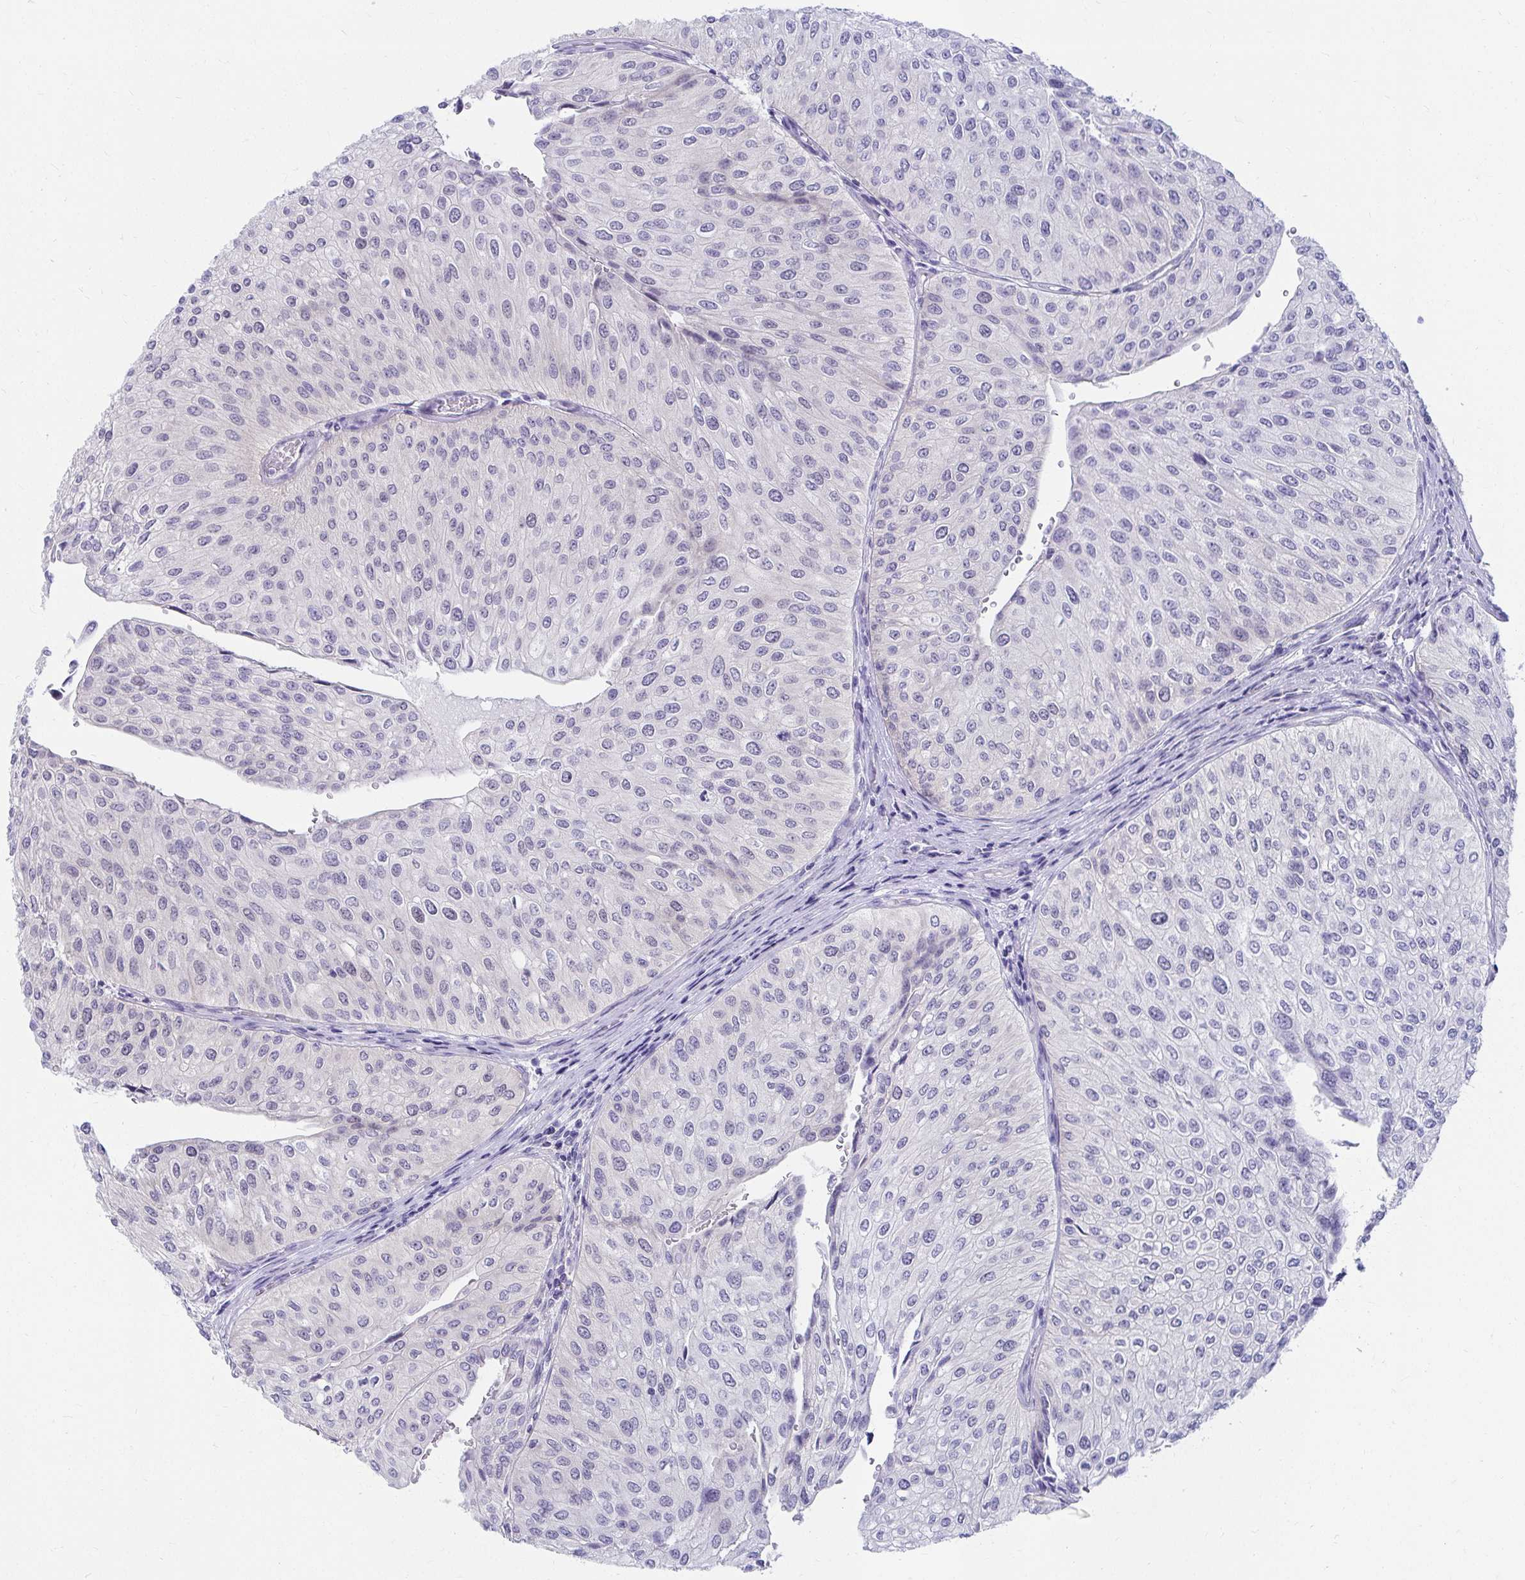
{"staining": {"intensity": "negative", "quantity": "none", "location": "none"}, "tissue": "urothelial cancer", "cell_type": "Tumor cells", "image_type": "cancer", "snomed": [{"axis": "morphology", "description": "Urothelial carcinoma, NOS"}, {"axis": "topography", "description": "Urinary bladder"}], "caption": "Urothelial cancer stained for a protein using immunohistochemistry (IHC) shows no expression tumor cells.", "gene": "C19orf81", "patient": {"sex": "male", "age": 67}}